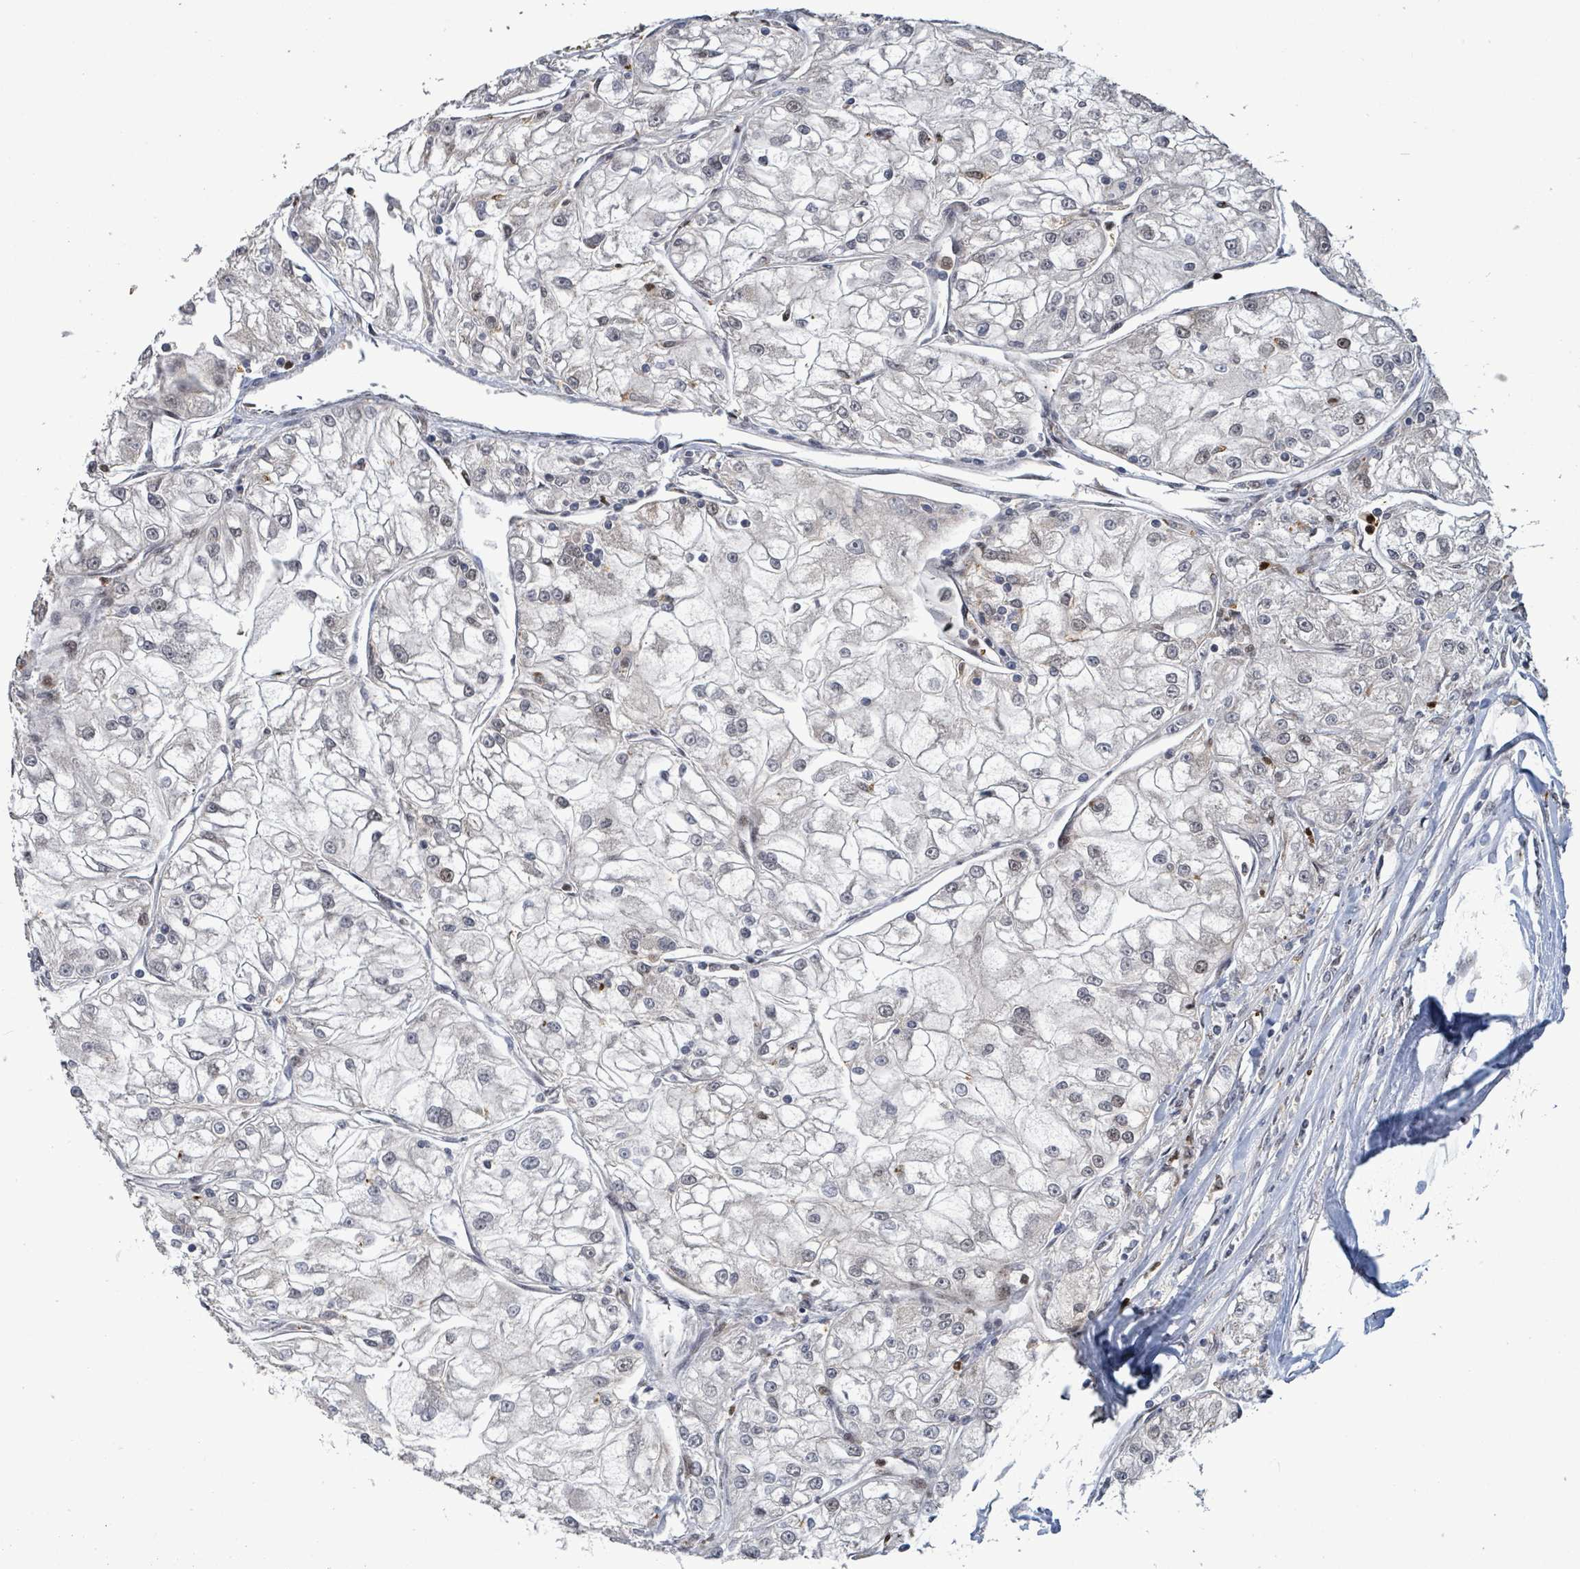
{"staining": {"intensity": "negative", "quantity": "none", "location": "none"}, "tissue": "renal cancer", "cell_type": "Tumor cells", "image_type": "cancer", "snomed": [{"axis": "morphology", "description": "Adenocarcinoma, NOS"}, {"axis": "topography", "description": "Kidney"}], "caption": "Immunohistochemical staining of renal adenocarcinoma displays no significant staining in tumor cells. (Stains: DAB immunohistochemistry (IHC) with hematoxylin counter stain, Microscopy: brightfield microscopy at high magnification).", "gene": "COQ6", "patient": {"sex": "female", "age": 72}}